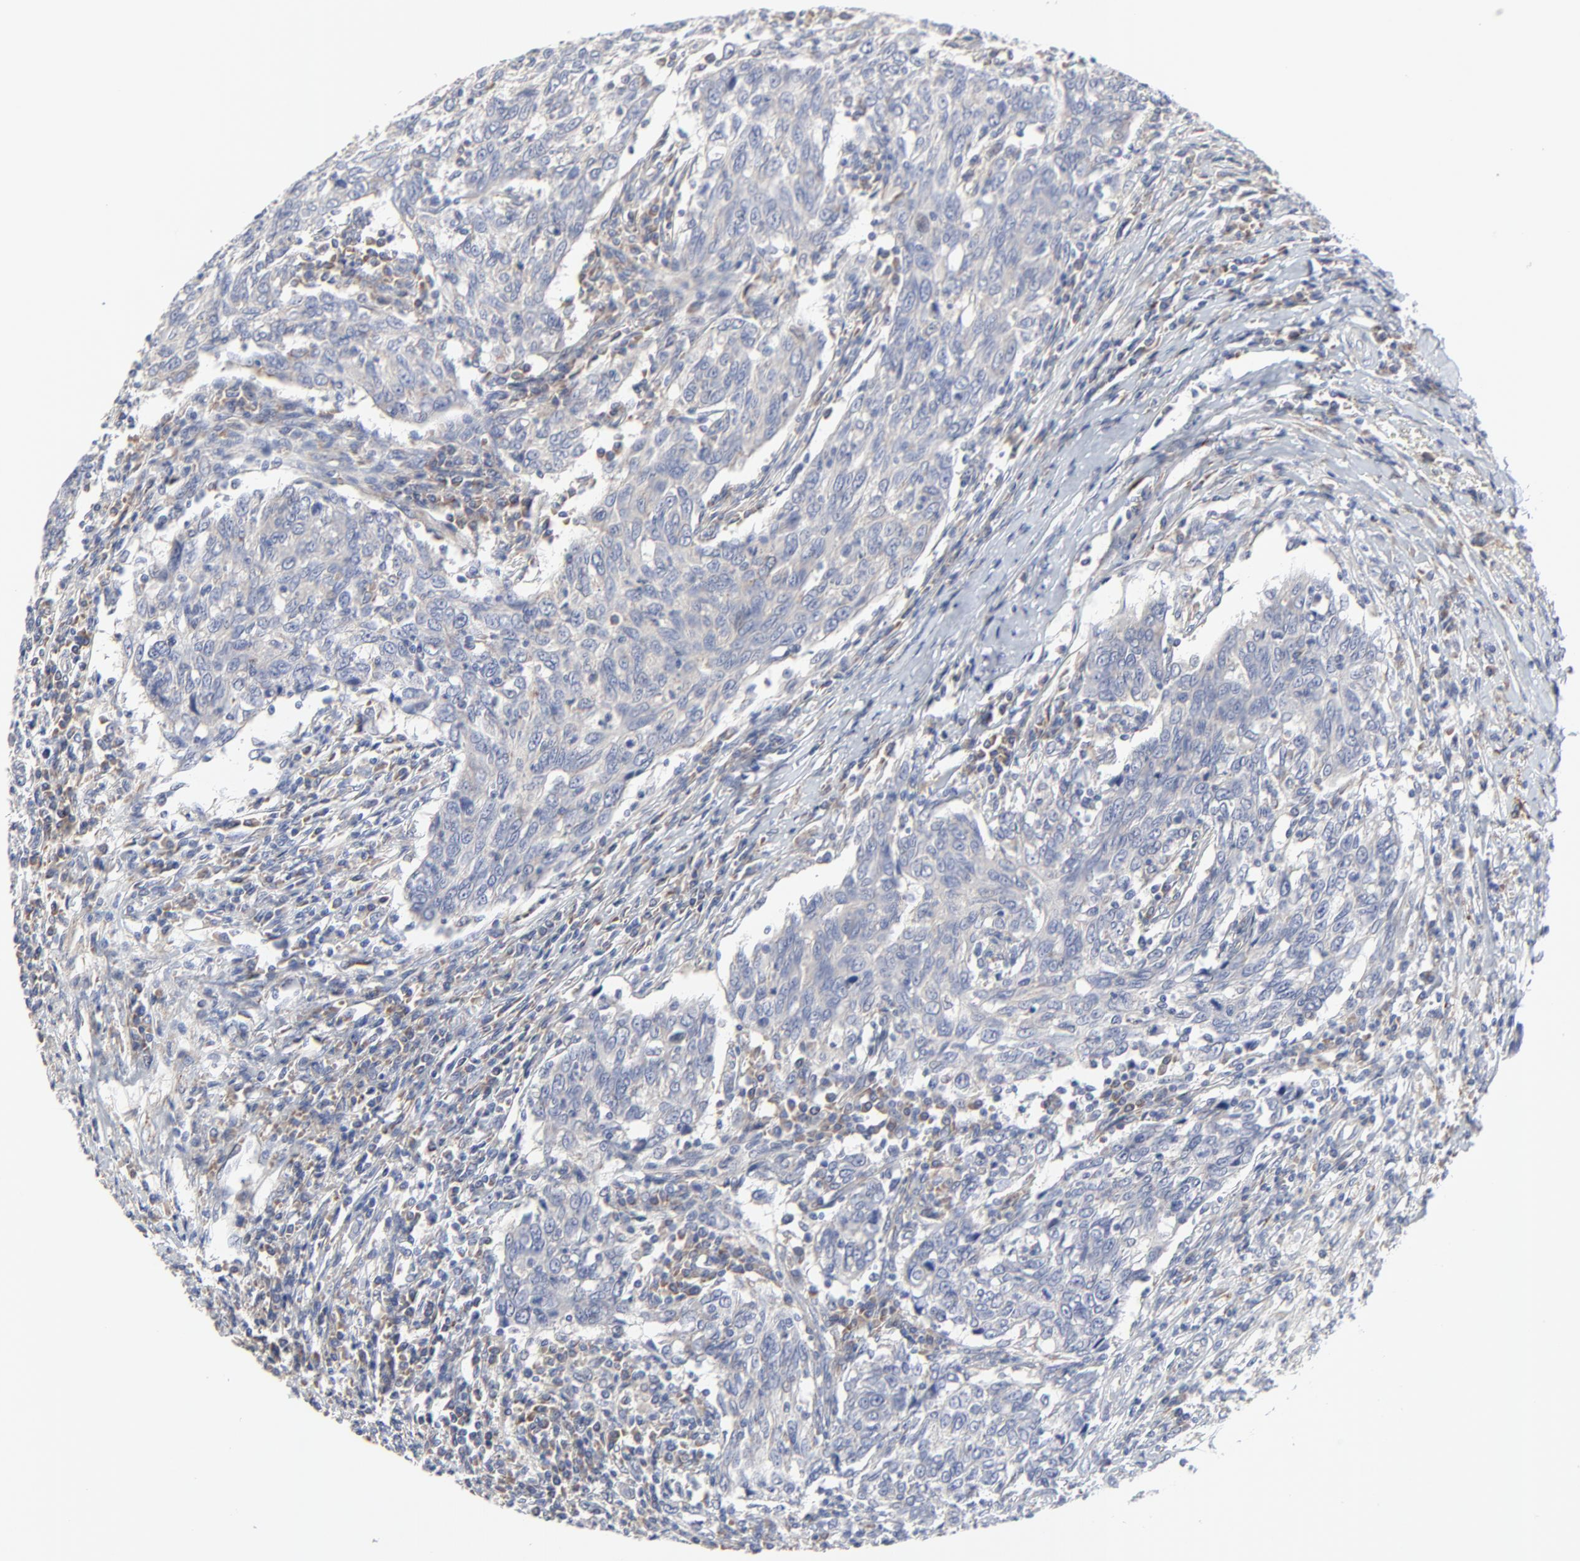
{"staining": {"intensity": "negative", "quantity": "none", "location": "none"}, "tissue": "breast cancer", "cell_type": "Tumor cells", "image_type": "cancer", "snomed": [{"axis": "morphology", "description": "Duct carcinoma"}, {"axis": "topography", "description": "Breast"}], "caption": "Histopathology image shows no protein positivity in tumor cells of breast infiltrating ductal carcinoma tissue. The staining was performed using DAB to visualize the protein expression in brown, while the nuclei were stained in blue with hematoxylin (Magnification: 20x).", "gene": "DHRSX", "patient": {"sex": "female", "age": 50}}